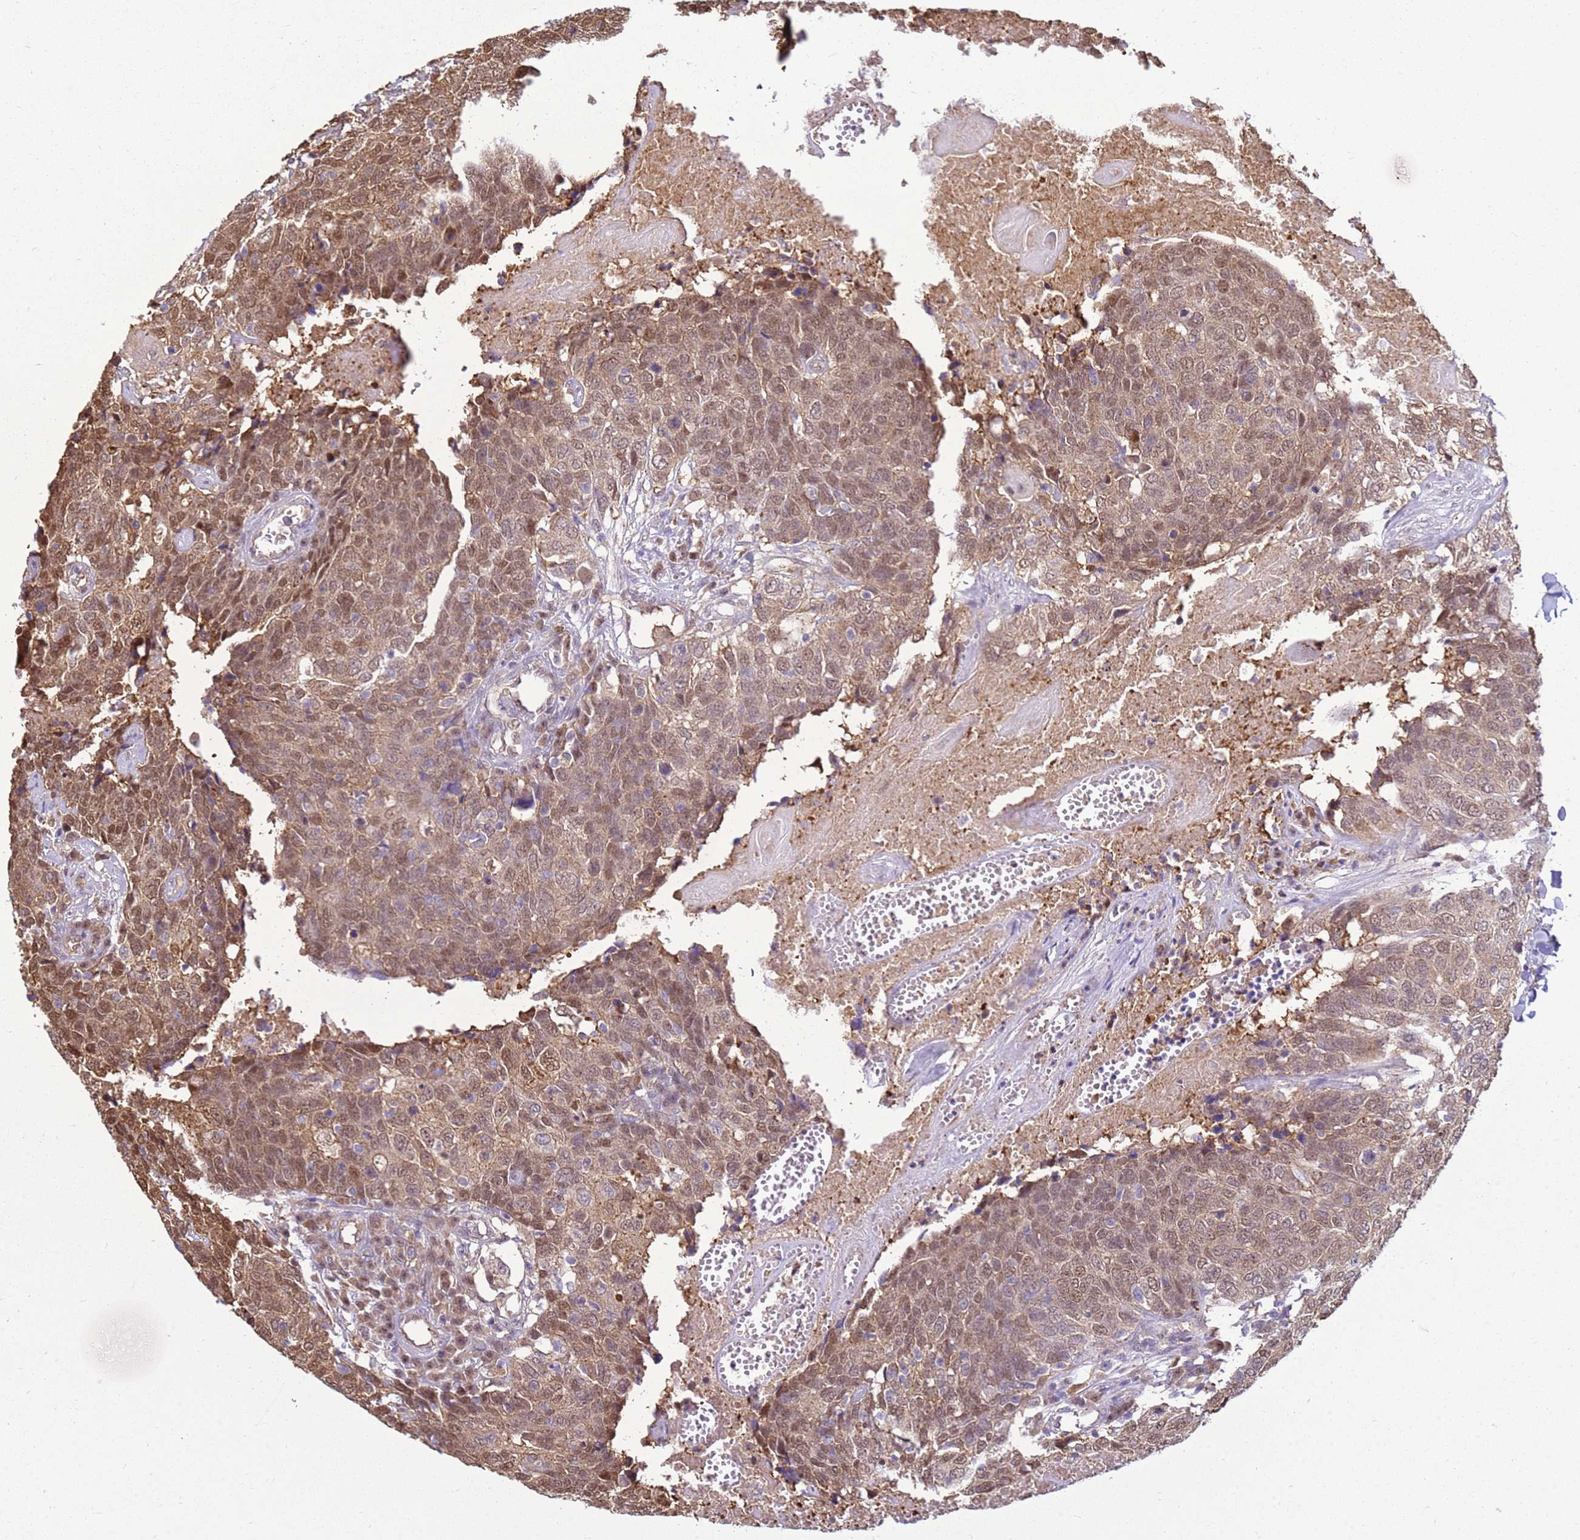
{"staining": {"intensity": "moderate", "quantity": ">75%", "location": "cytoplasmic/membranous,nuclear"}, "tissue": "head and neck cancer", "cell_type": "Tumor cells", "image_type": "cancer", "snomed": [{"axis": "morphology", "description": "Squamous cell carcinoma, NOS"}, {"axis": "topography", "description": "Head-Neck"}], "caption": "IHC of human head and neck squamous cell carcinoma displays medium levels of moderate cytoplasmic/membranous and nuclear expression in approximately >75% of tumor cells.", "gene": "YWHAE", "patient": {"sex": "male", "age": 66}}